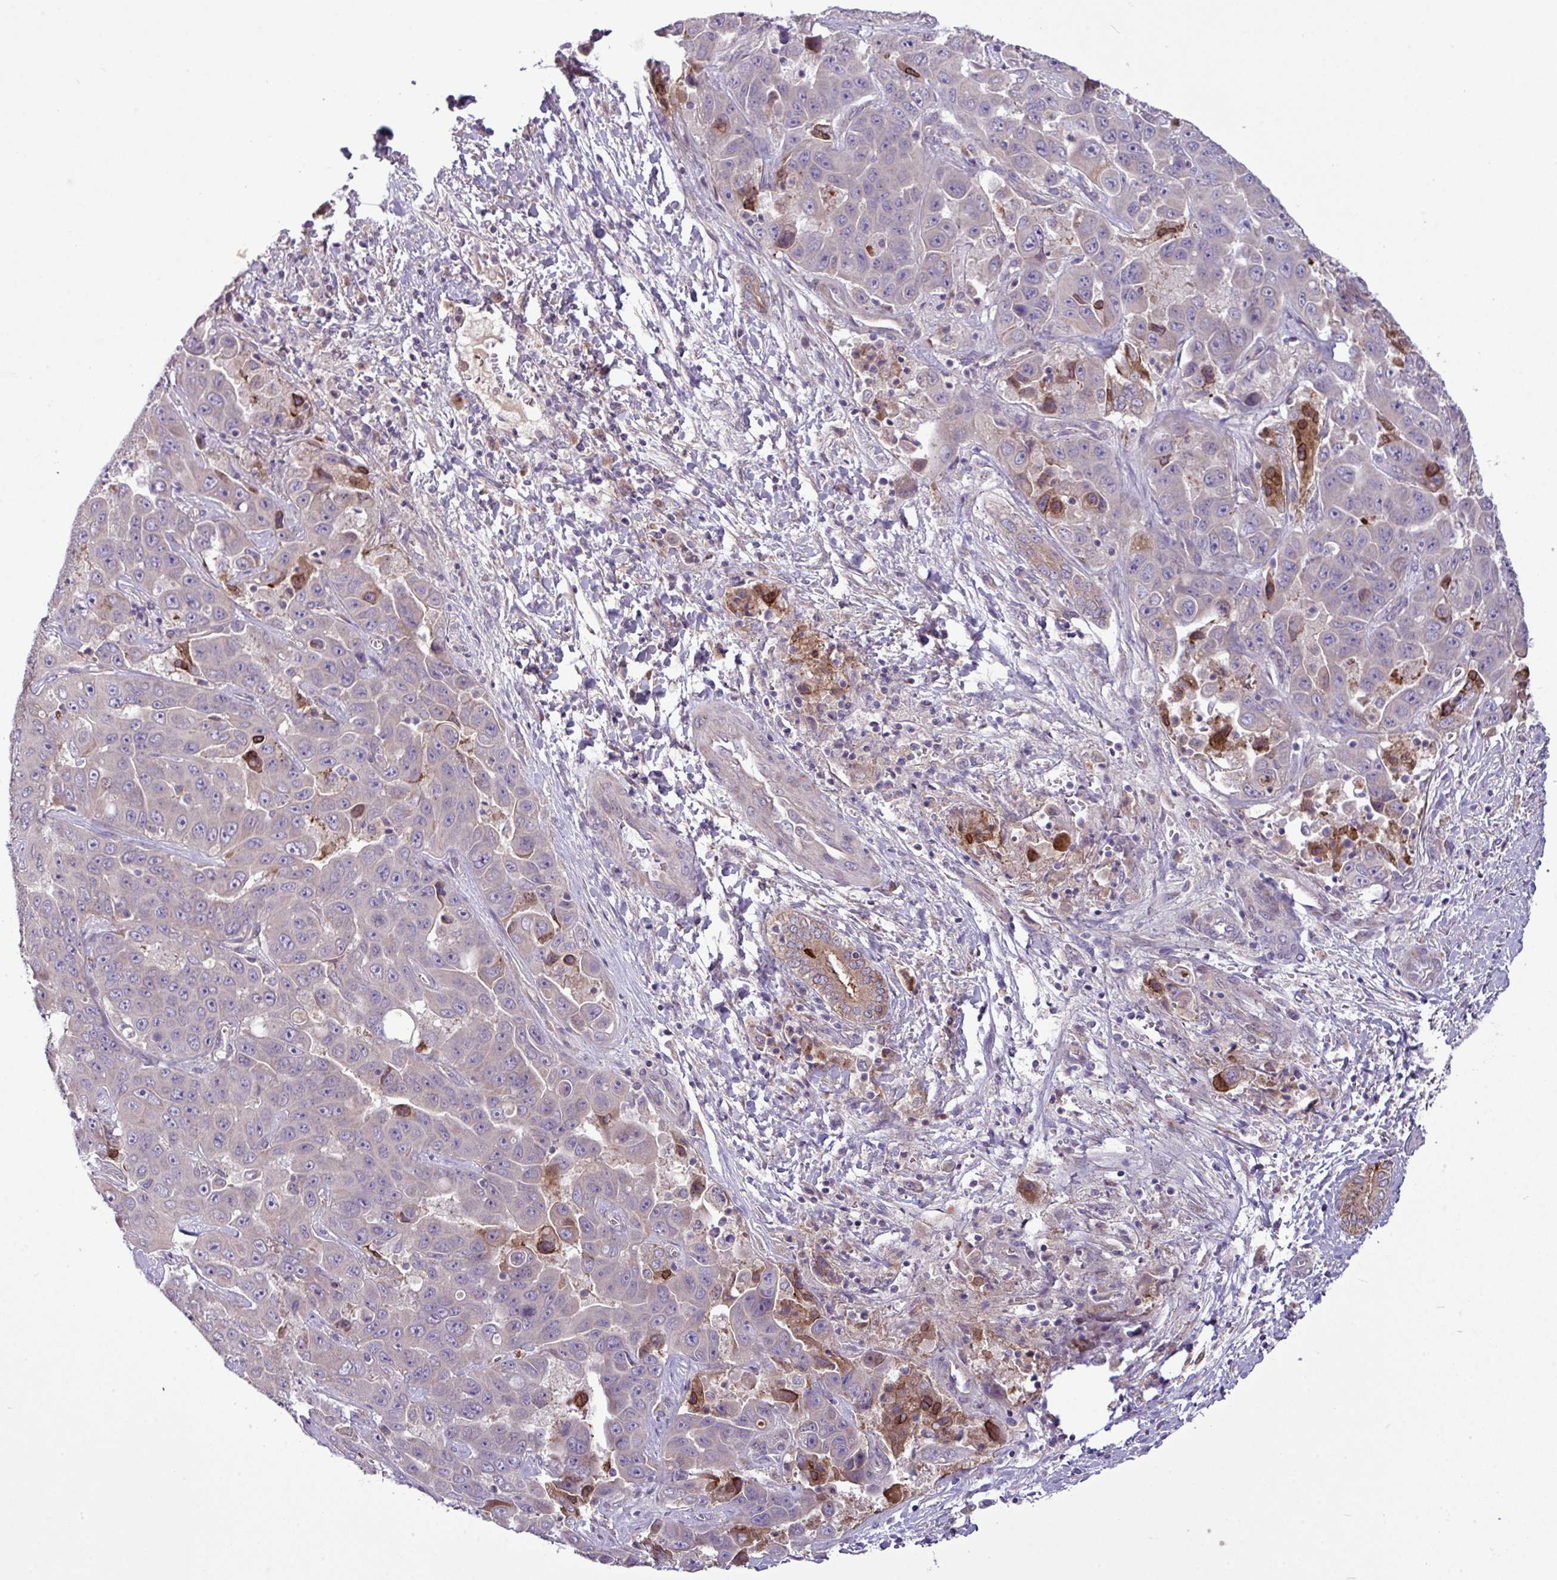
{"staining": {"intensity": "negative", "quantity": "none", "location": "none"}, "tissue": "liver cancer", "cell_type": "Tumor cells", "image_type": "cancer", "snomed": [{"axis": "morphology", "description": "Cholangiocarcinoma"}, {"axis": "topography", "description": "Liver"}], "caption": "The immunohistochemistry photomicrograph has no significant expression in tumor cells of liver cholangiocarcinoma tissue.", "gene": "XIAP", "patient": {"sex": "female", "age": 52}}